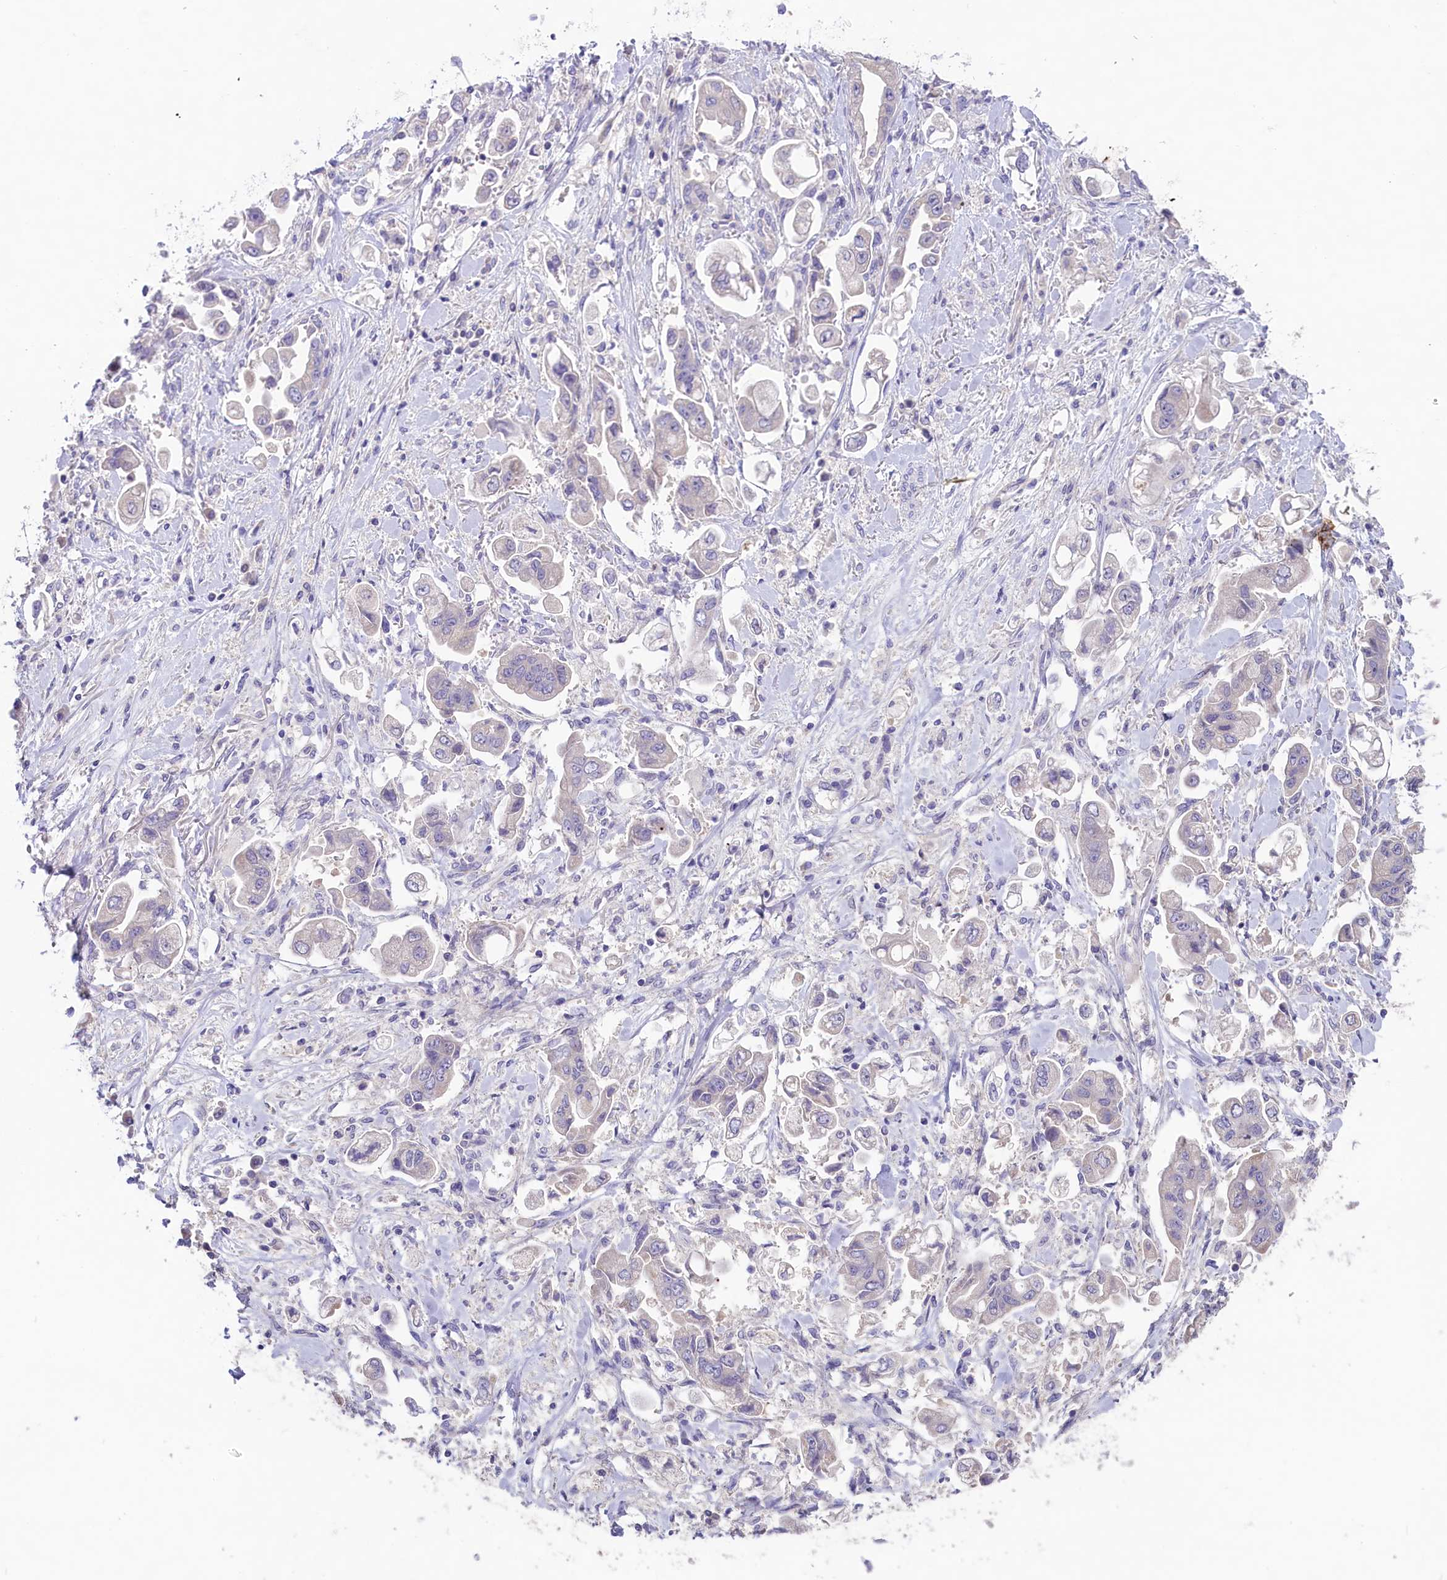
{"staining": {"intensity": "negative", "quantity": "none", "location": "none"}, "tissue": "stomach cancer", "cell_type": "Tumor cells", "image_type": "cancer", "snomed": [{"axis": "morphology", "description": "Adenocarcinoma, NOS"}, {"axis": "topography", "description": "Stomach"}], "caption": "A high-resolution image shows IHC staining of stomach cancer, which demonstrates no significant positivity in tumor cells. Brightfield microscopy of immunohistochemistry (IHC) stained with DAB (brown) and hematoxylin (blue), captured at high magnification.", "gene": "CD99L2", "patient": {"sex": "male", "age": 62}}